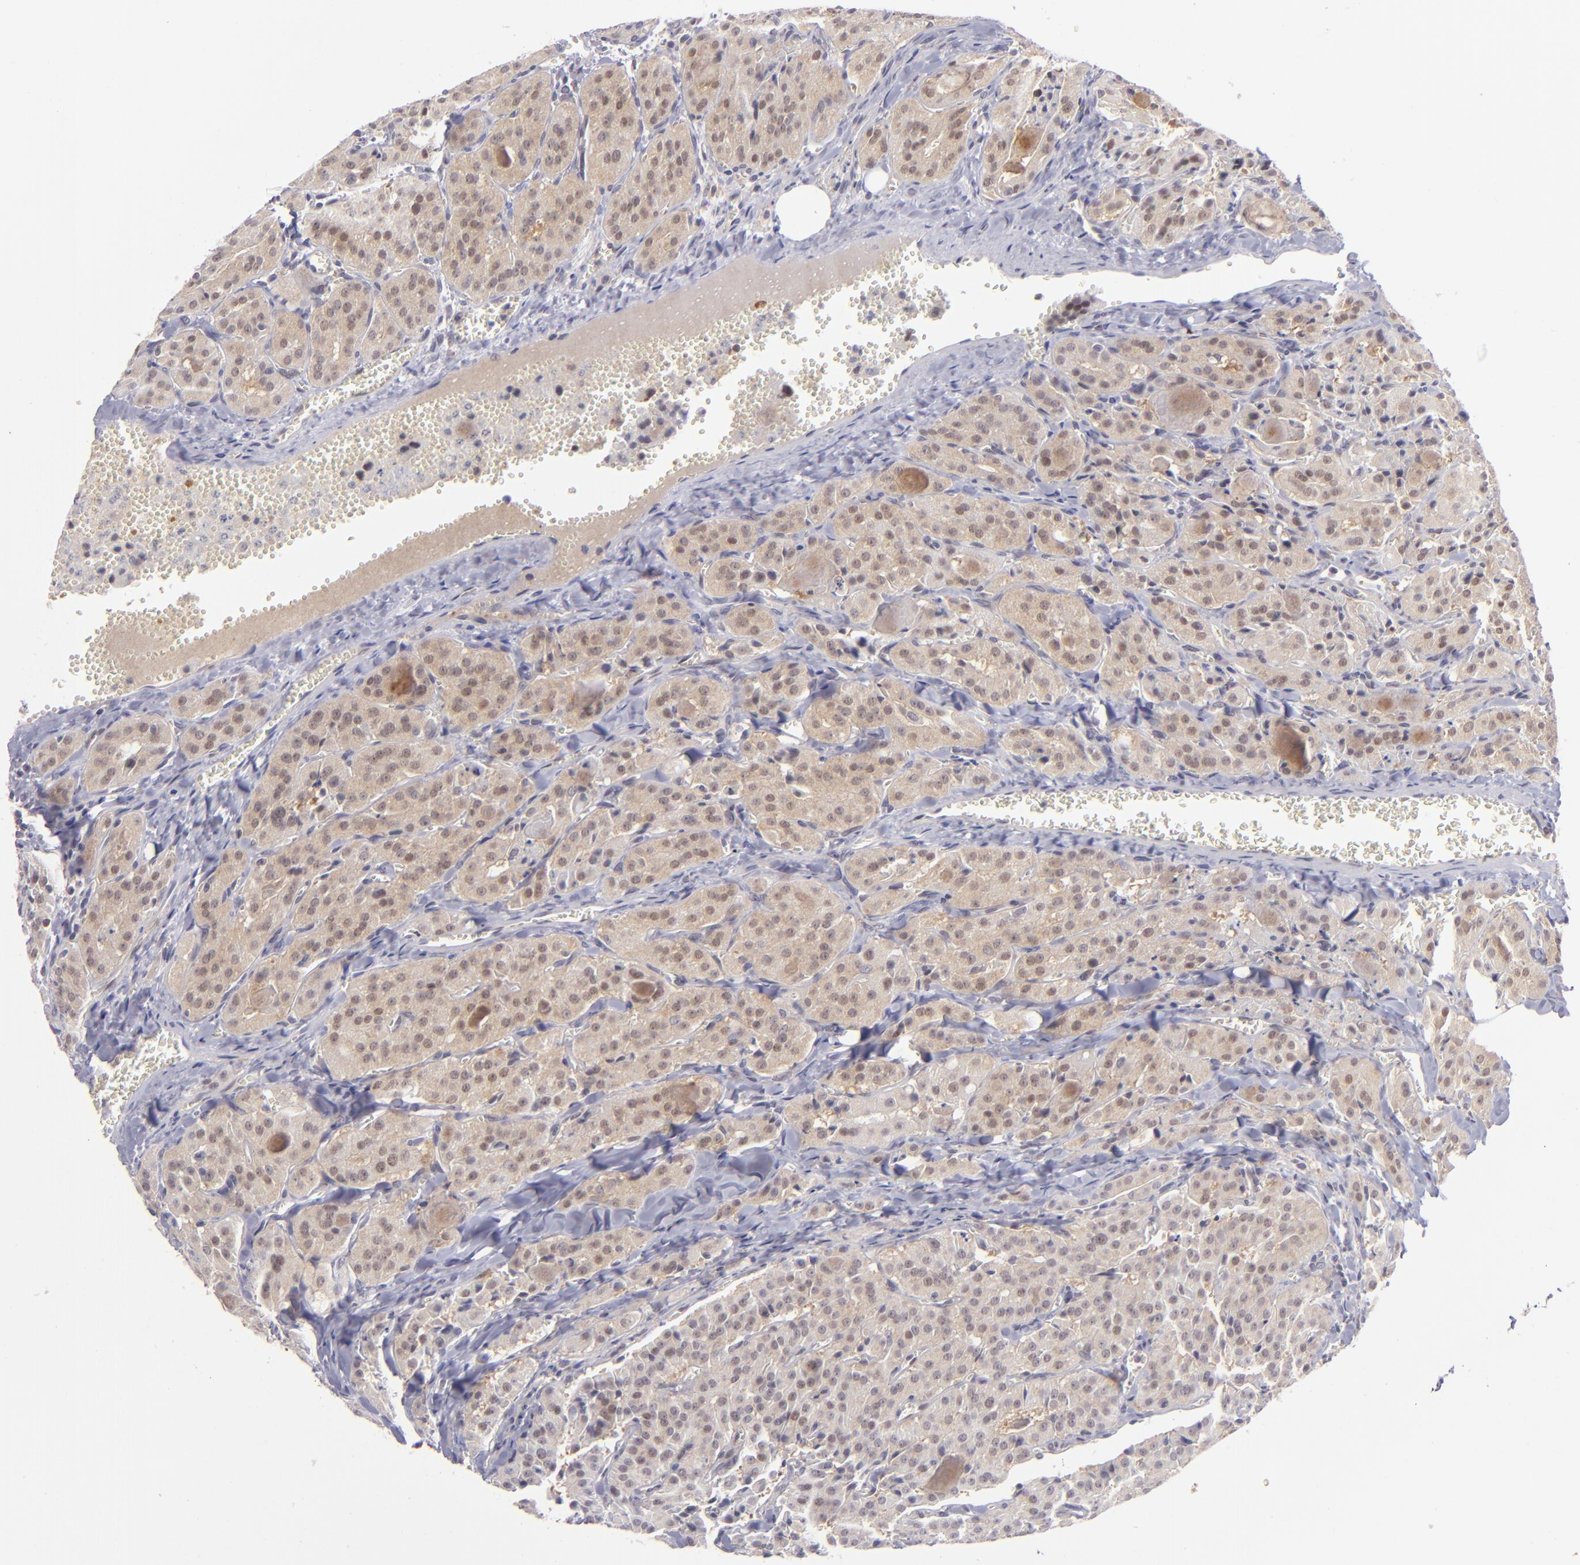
{"staining": {"intensity": "weak", "quantity": "25%-75%", "location": "cytoplasmic/membranous,nuclear"}, "tissue": "thyroid cancer", "cell_type": "Tumor cells", "image_type": "cancer", "snomed": [{"axis": "morphology", "description": "Carcinoma, NOS"}, {"axis": "topography", "description": "Thyroid gland"}], "caption": "A high-resolution histopathology image shows immunohistochemistry staining of carcinoma (thyroid), which reveals weak cytoplasmic/membranous and nuclear staining in about 25%-75% of tumor cells. (brown staining indicates protein expression, while blue staining denotes nuclei).", "gene": "PTPN13", "patient": {"sex": "male", "age": 76}}